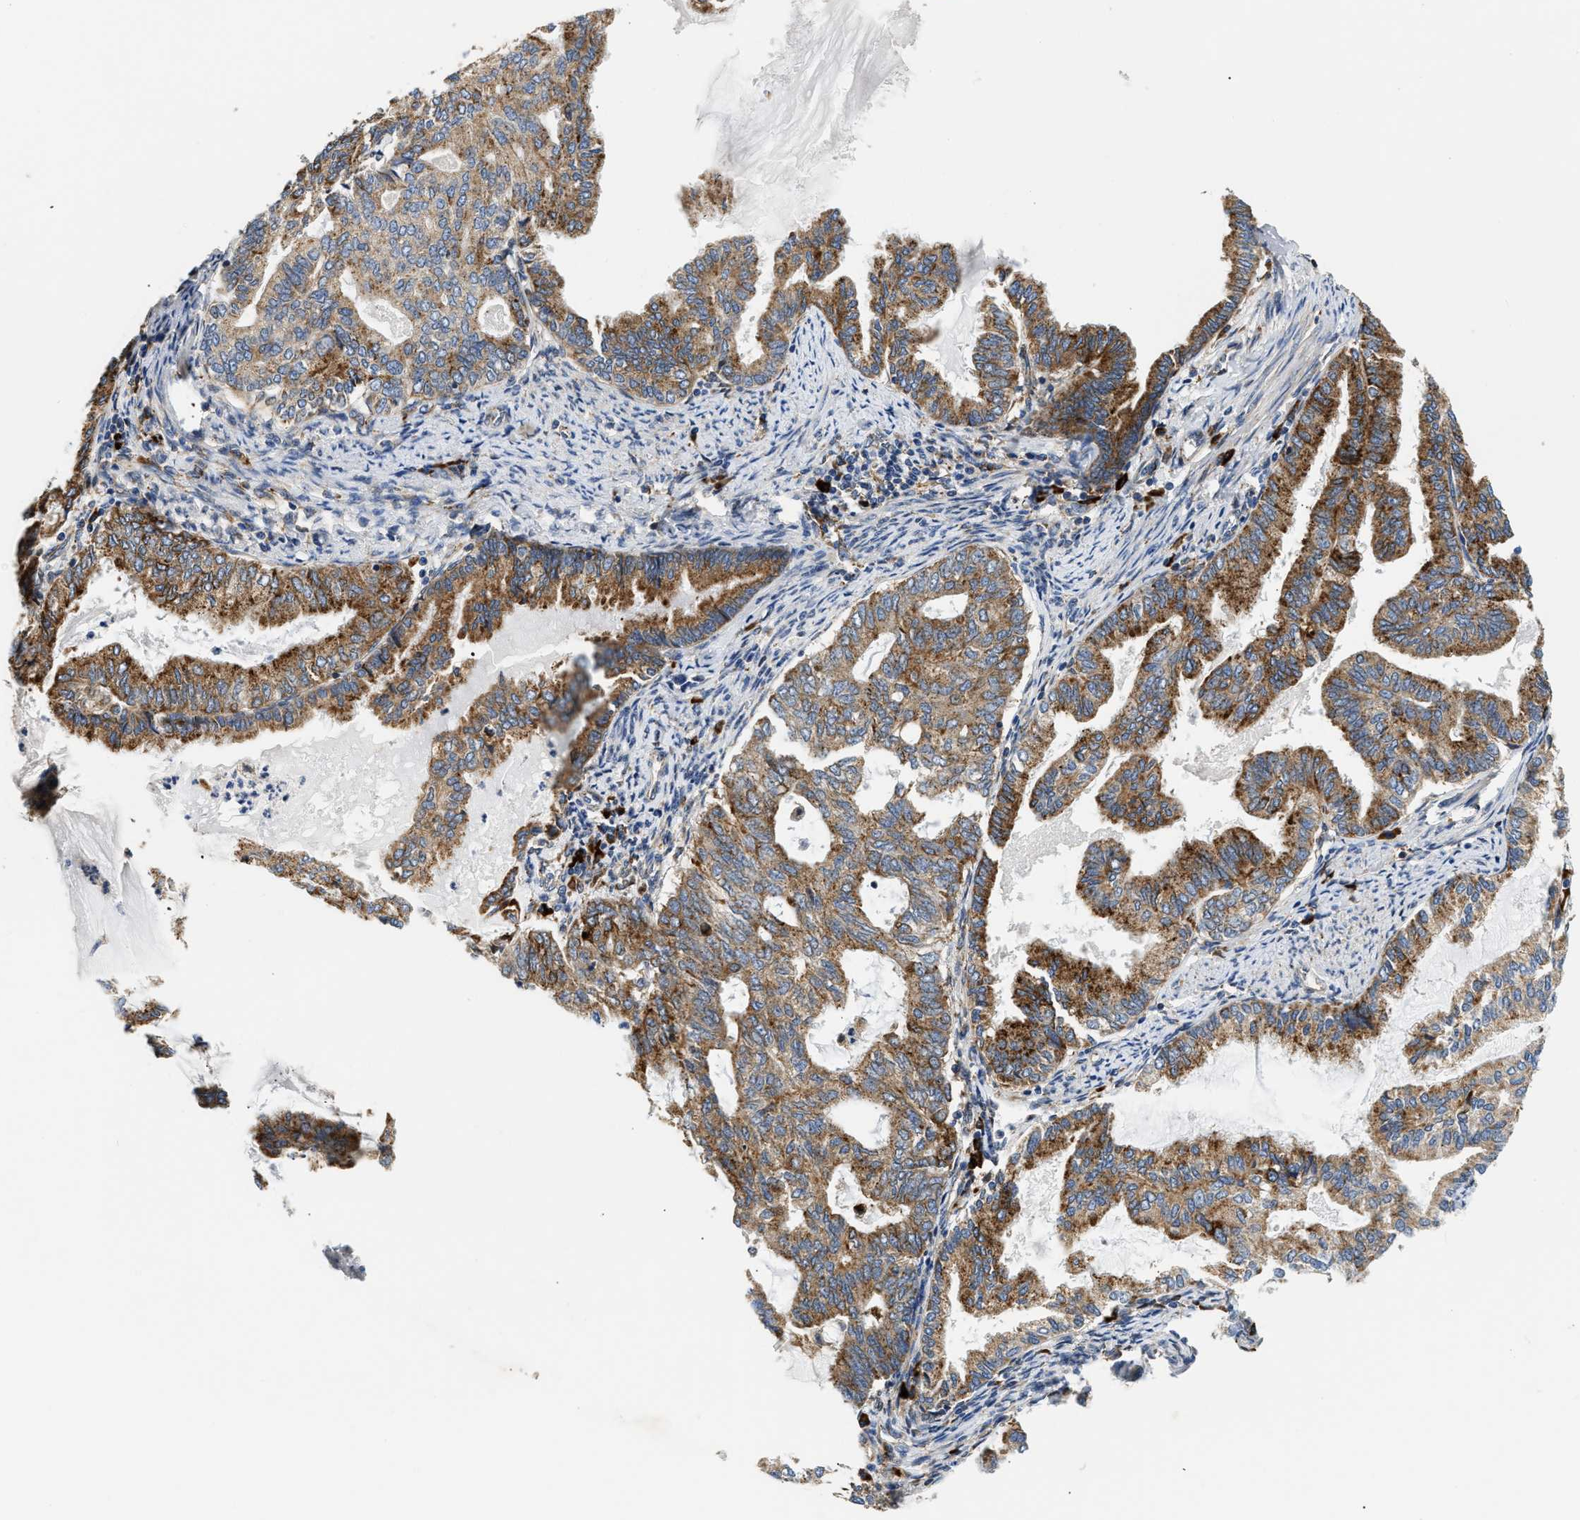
{"staining": {"intensity": "strong", "quantity": ">75%", "location": "cytoplasmic/membranous"}, "tissue": "endometrial cancer", "cell_type": "Tumor cells", "image_type": "cancer", "snomed": [{"axis": "morphology", "description": "Adenocarcinoma, NOS"}, {"axis": "topography", "description": "Endometrium"}], "caption": "DAB (3,3'-diaminobenzidine) immunohistochemical staining of human adenocarcinoma (endometrial) shows strong cytoplasmic/membranous protein positivity in approximately >75% of tumor cells.", "gene": "AMZ1", "patient": {"sex": "female", "age": 86}}